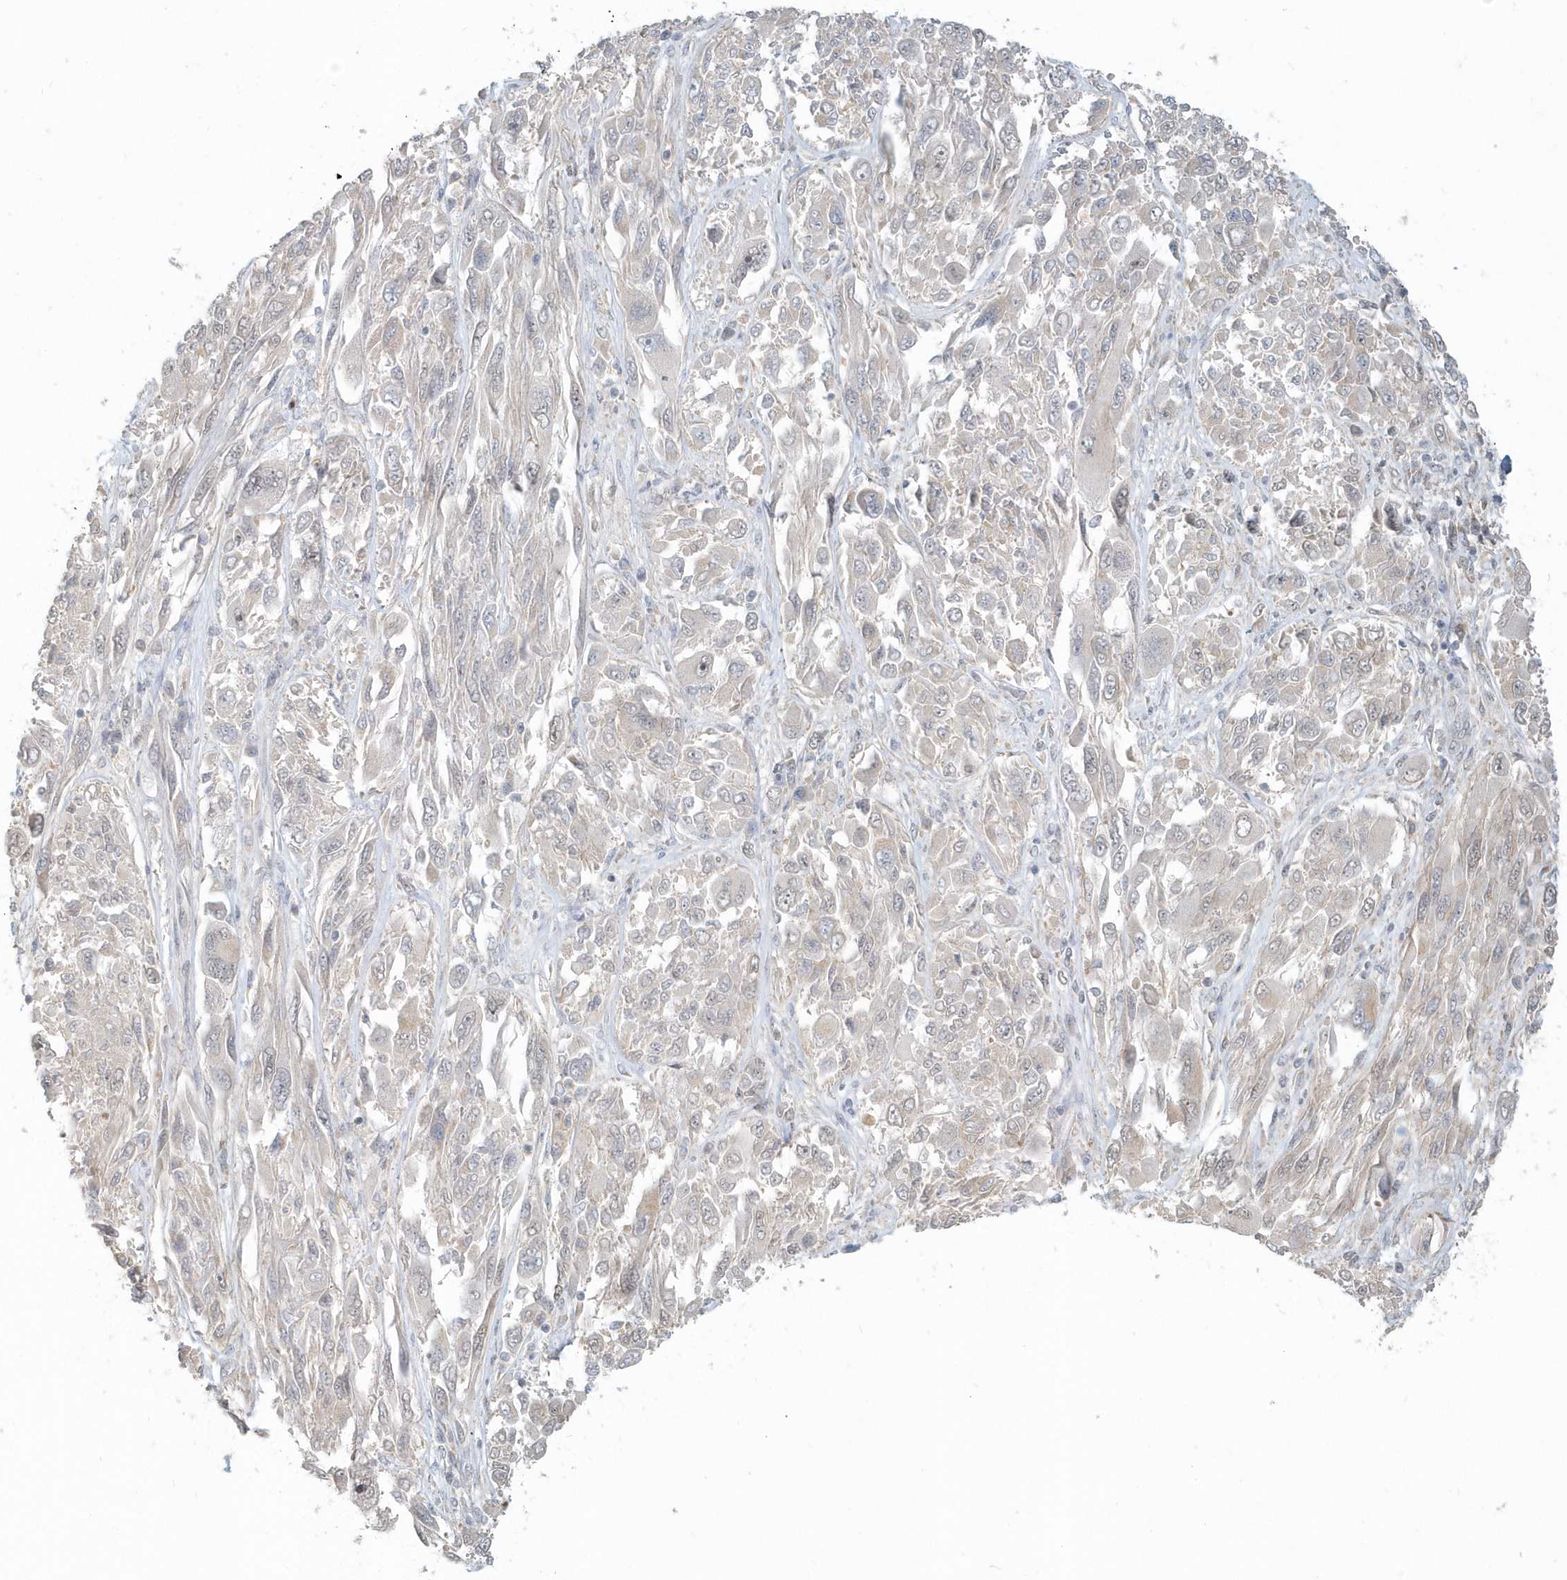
{"staining": {"intensity": "negative", "quantity": "none", "location": "none"}, "tissue": "melanoma", "cell_type": "Tumor cells", "image_type": "cancer", "snomed": [{"axis": "morphology", "description": "Malignant melanoma, NOS"}, {"axis": "topography", "description": "Skin"}], "caption": "Immunohistochemistry micrograph of melanoma stained for a protein (brown), which exhibits no staining in tumor cells. The staining is performed using DAB brown chromogen with nuclei counter-stained in using hematoxylin.", "gene": "NAPB", "patient": {"sex": "female", "age": 91}}